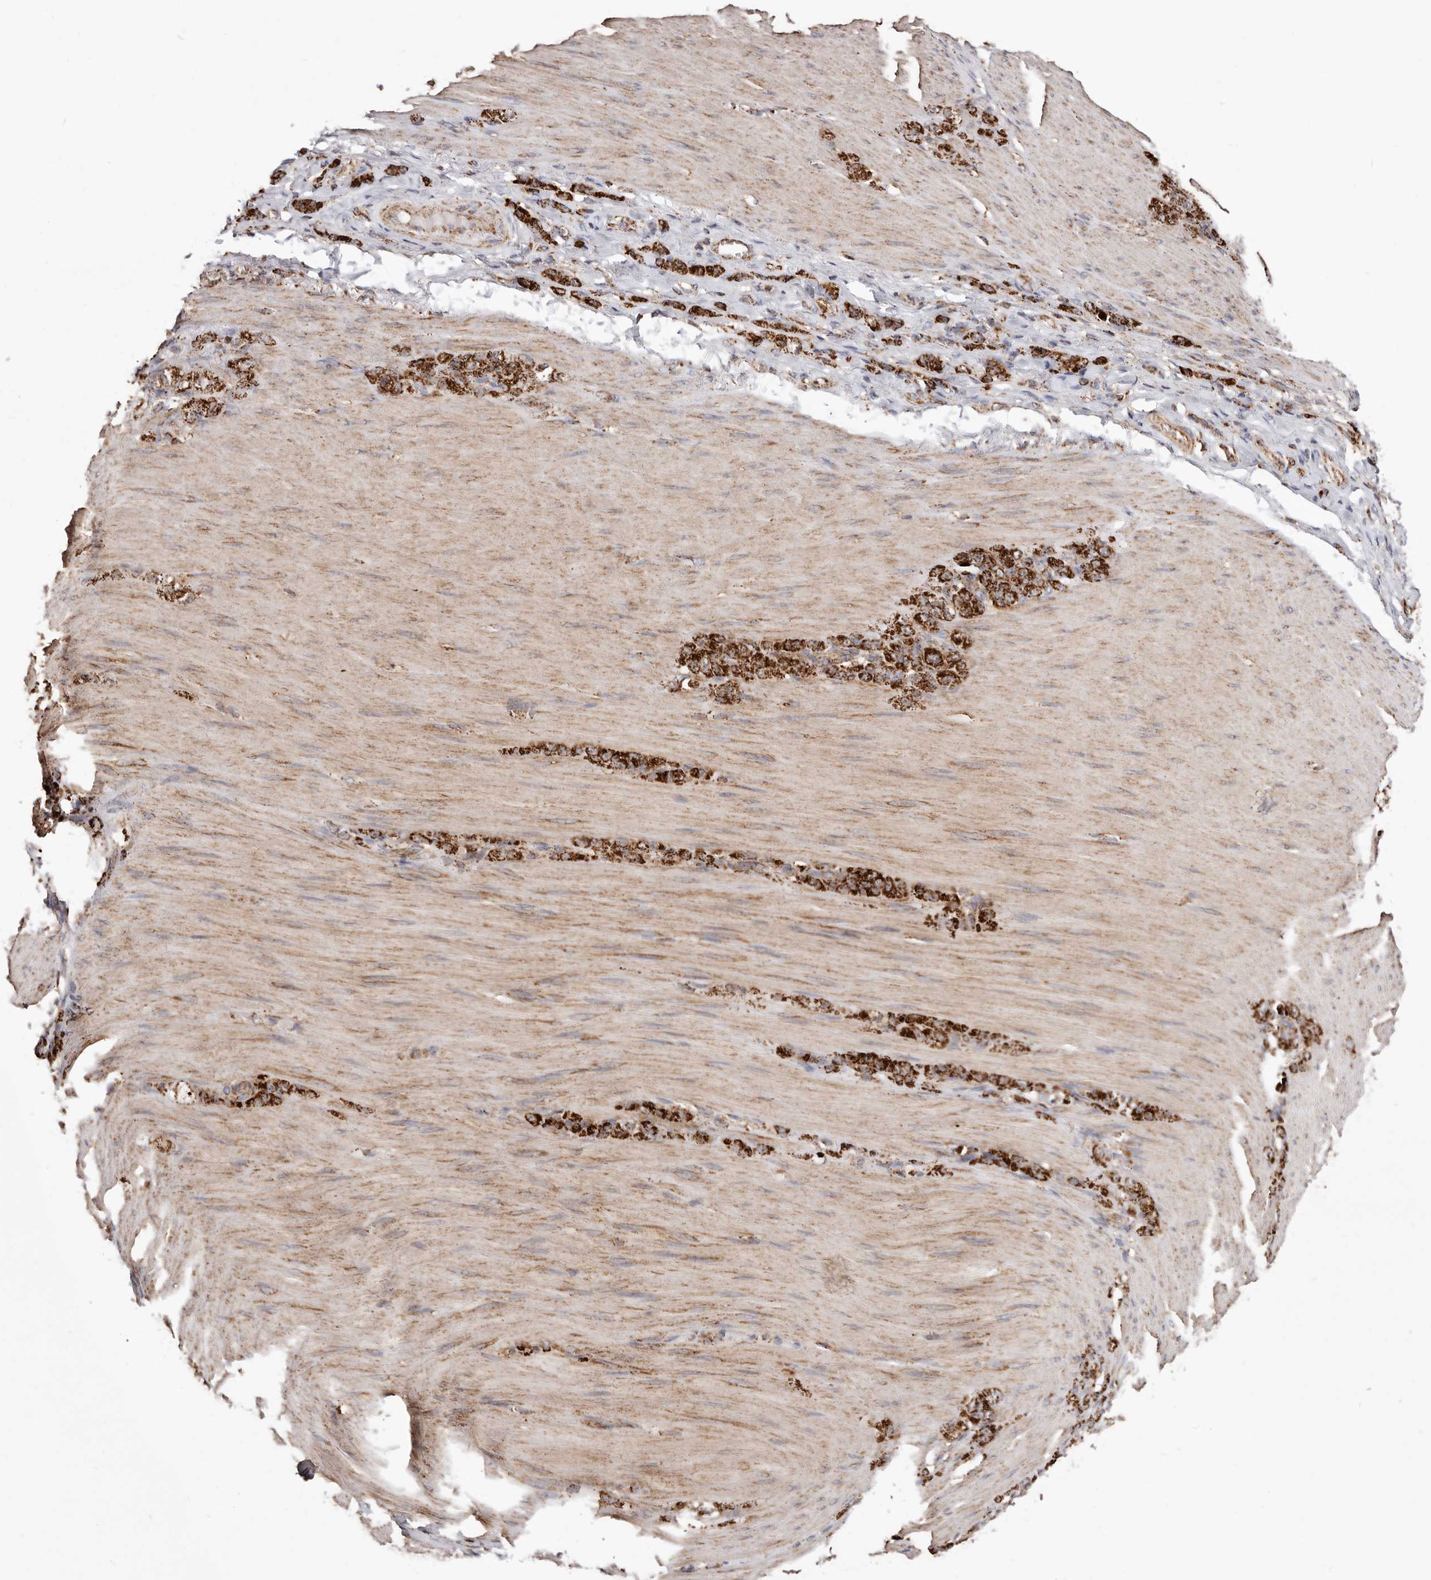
{"staining": {"intensity": "strong", "quantity": ">75%", "location": "cytoplasmic/membranous"}, "tissue": "stomach cancer", "cell_type": "Tumor cells", "image_type": "cancer", "snomed": [{"axis": "morphology", "description": "Normal tissue, NOS"}, {"axis": "morphology", "description": "Adenocarcinoma, NOS"}, {"axis": "topography", "description": "Stomach"}], "caption": "Brown immunohistochemical staining in human stomach cancer shows strong cytoplasmic/membranous staining in about >75% of tumor cells.", "gene": "PRKACB", "patient": {"sex": "male", "age": 82}}